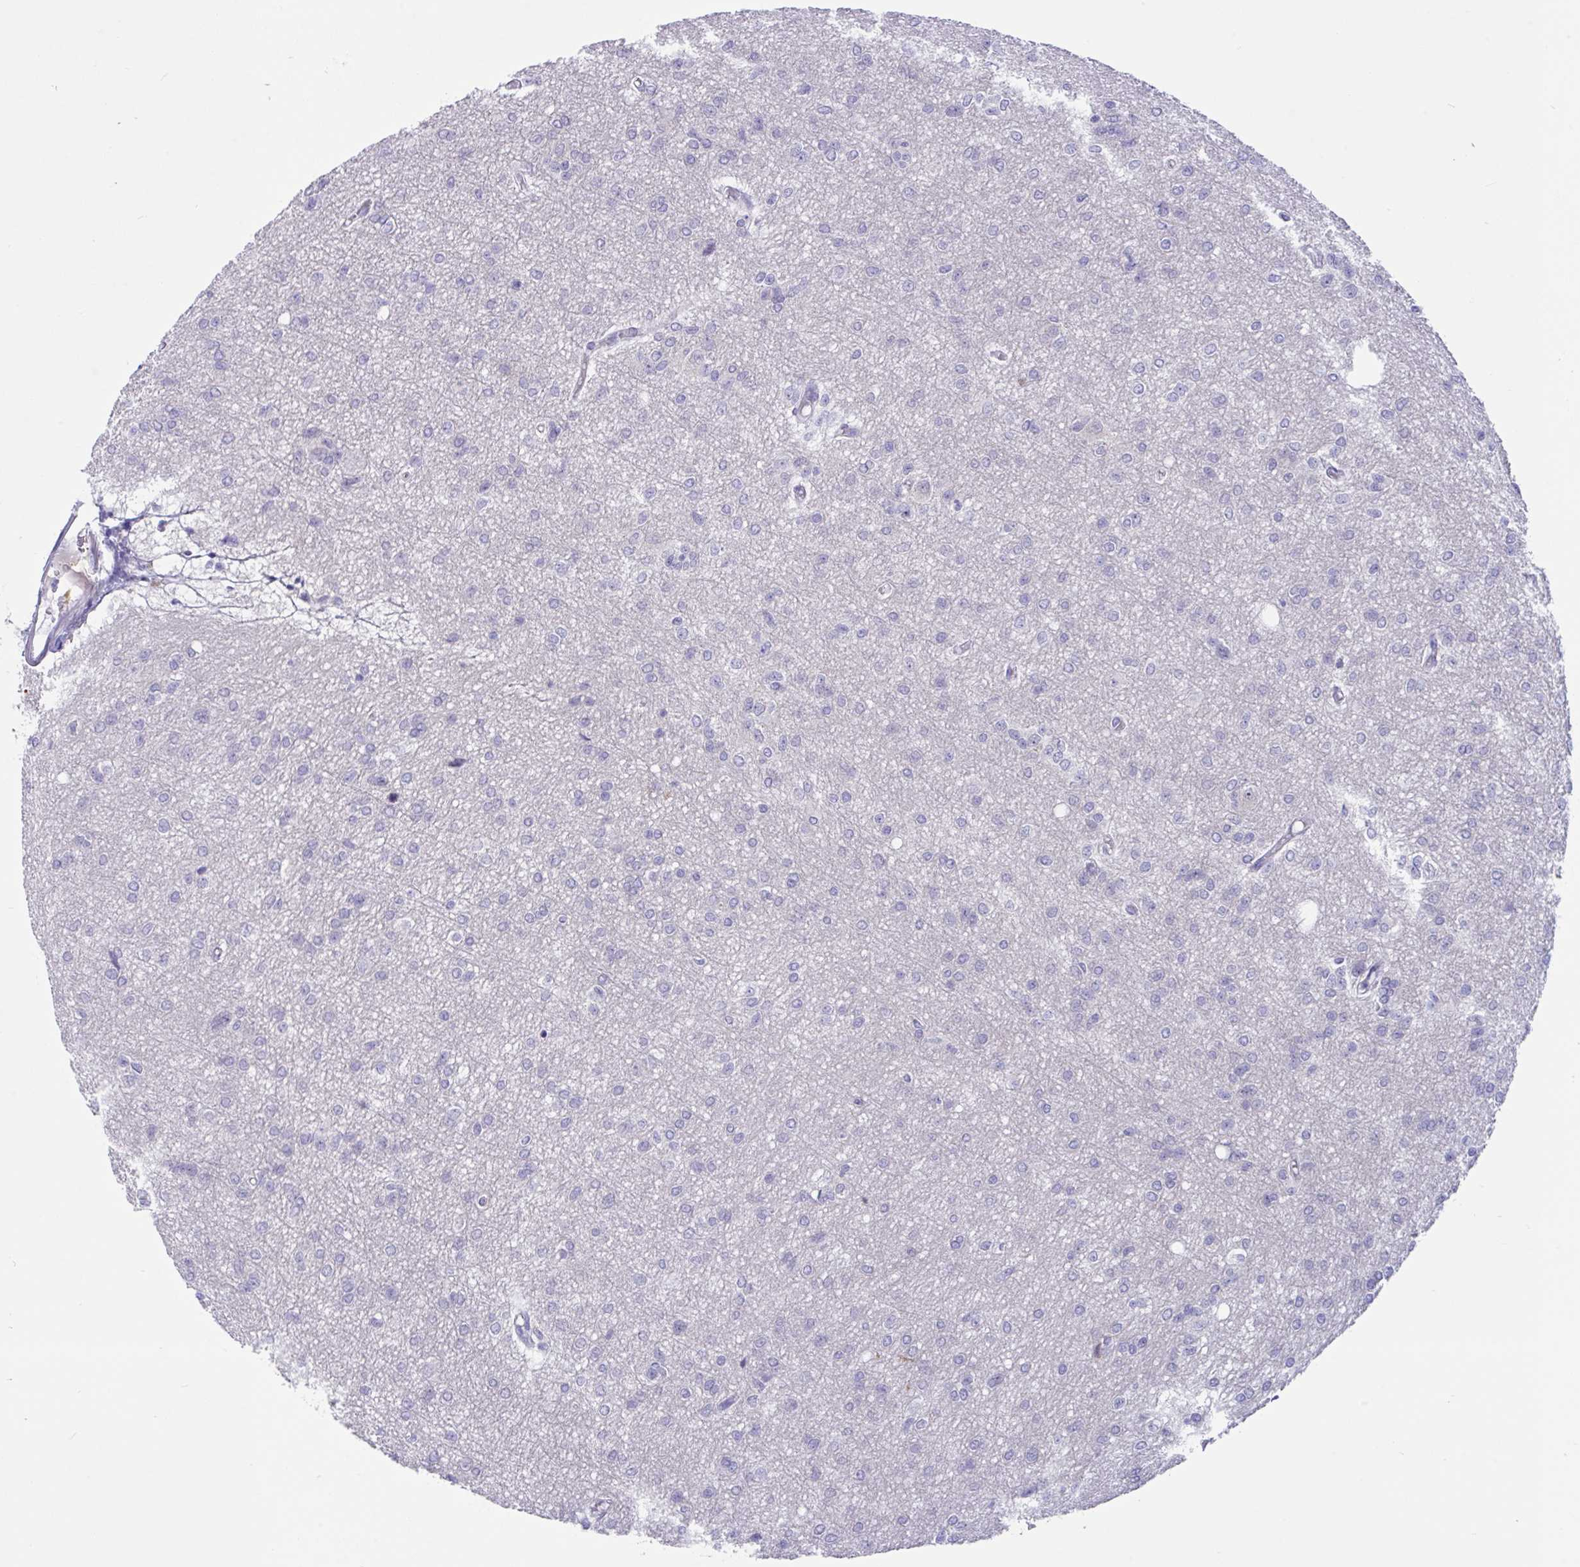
{"staining": {"intensity": "negative", "quantity": "none", "location": "none"}, "tissue": "glioma", "cell_type": "Tumor cells", "image_type": "cancer", "snomed": [{"axis": "morphology", "description": "Glioma, malignant, Low grade"}, {"axis": "topography", "description": "Brain"}], "caption": "Immunohistochemistry (IHC) photomicrograph of glioma stained for a protein (brown), which exhibits no positivity in tumor cells.", "gene": "DTX3", "patient": {"sex": "male", "age": 26}}